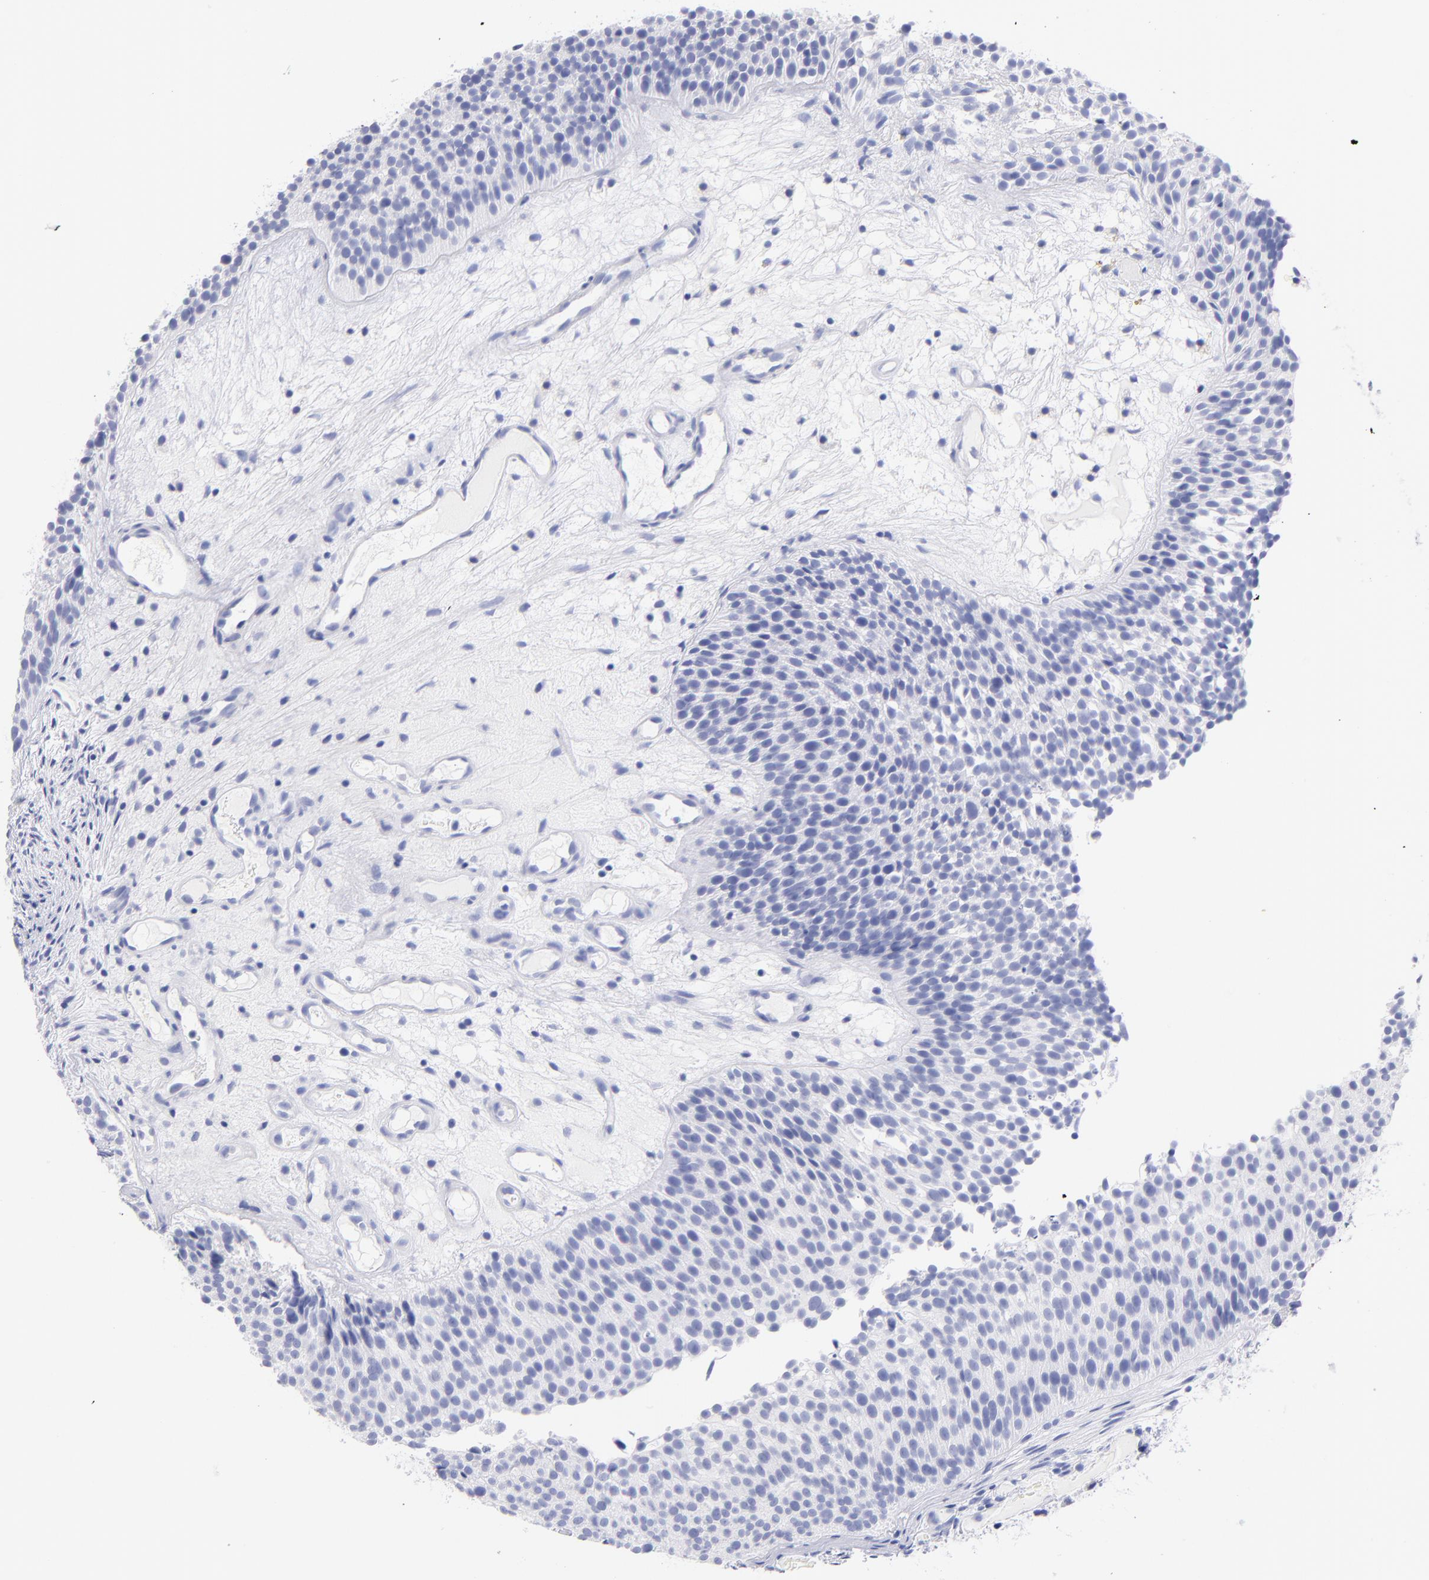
{"staining": {"intensity": "negative", "quantity": "none", "location": "none"}, "tissue": "urothelial cancer", "cell_type": "Tumor cells", "image_type": "cancer", "snomed": [{"axis": "morphology", "description": "Urothelial carcinoma, Low grade"}, {"axis": "topography", "description": "Urinary bladder"}], "caption": "Photomicrograph shows no significant protein staining in tumor cells of urothelial cancer.", "gene": "SCGN", "patient": {"sex": "male", "age": 85}}